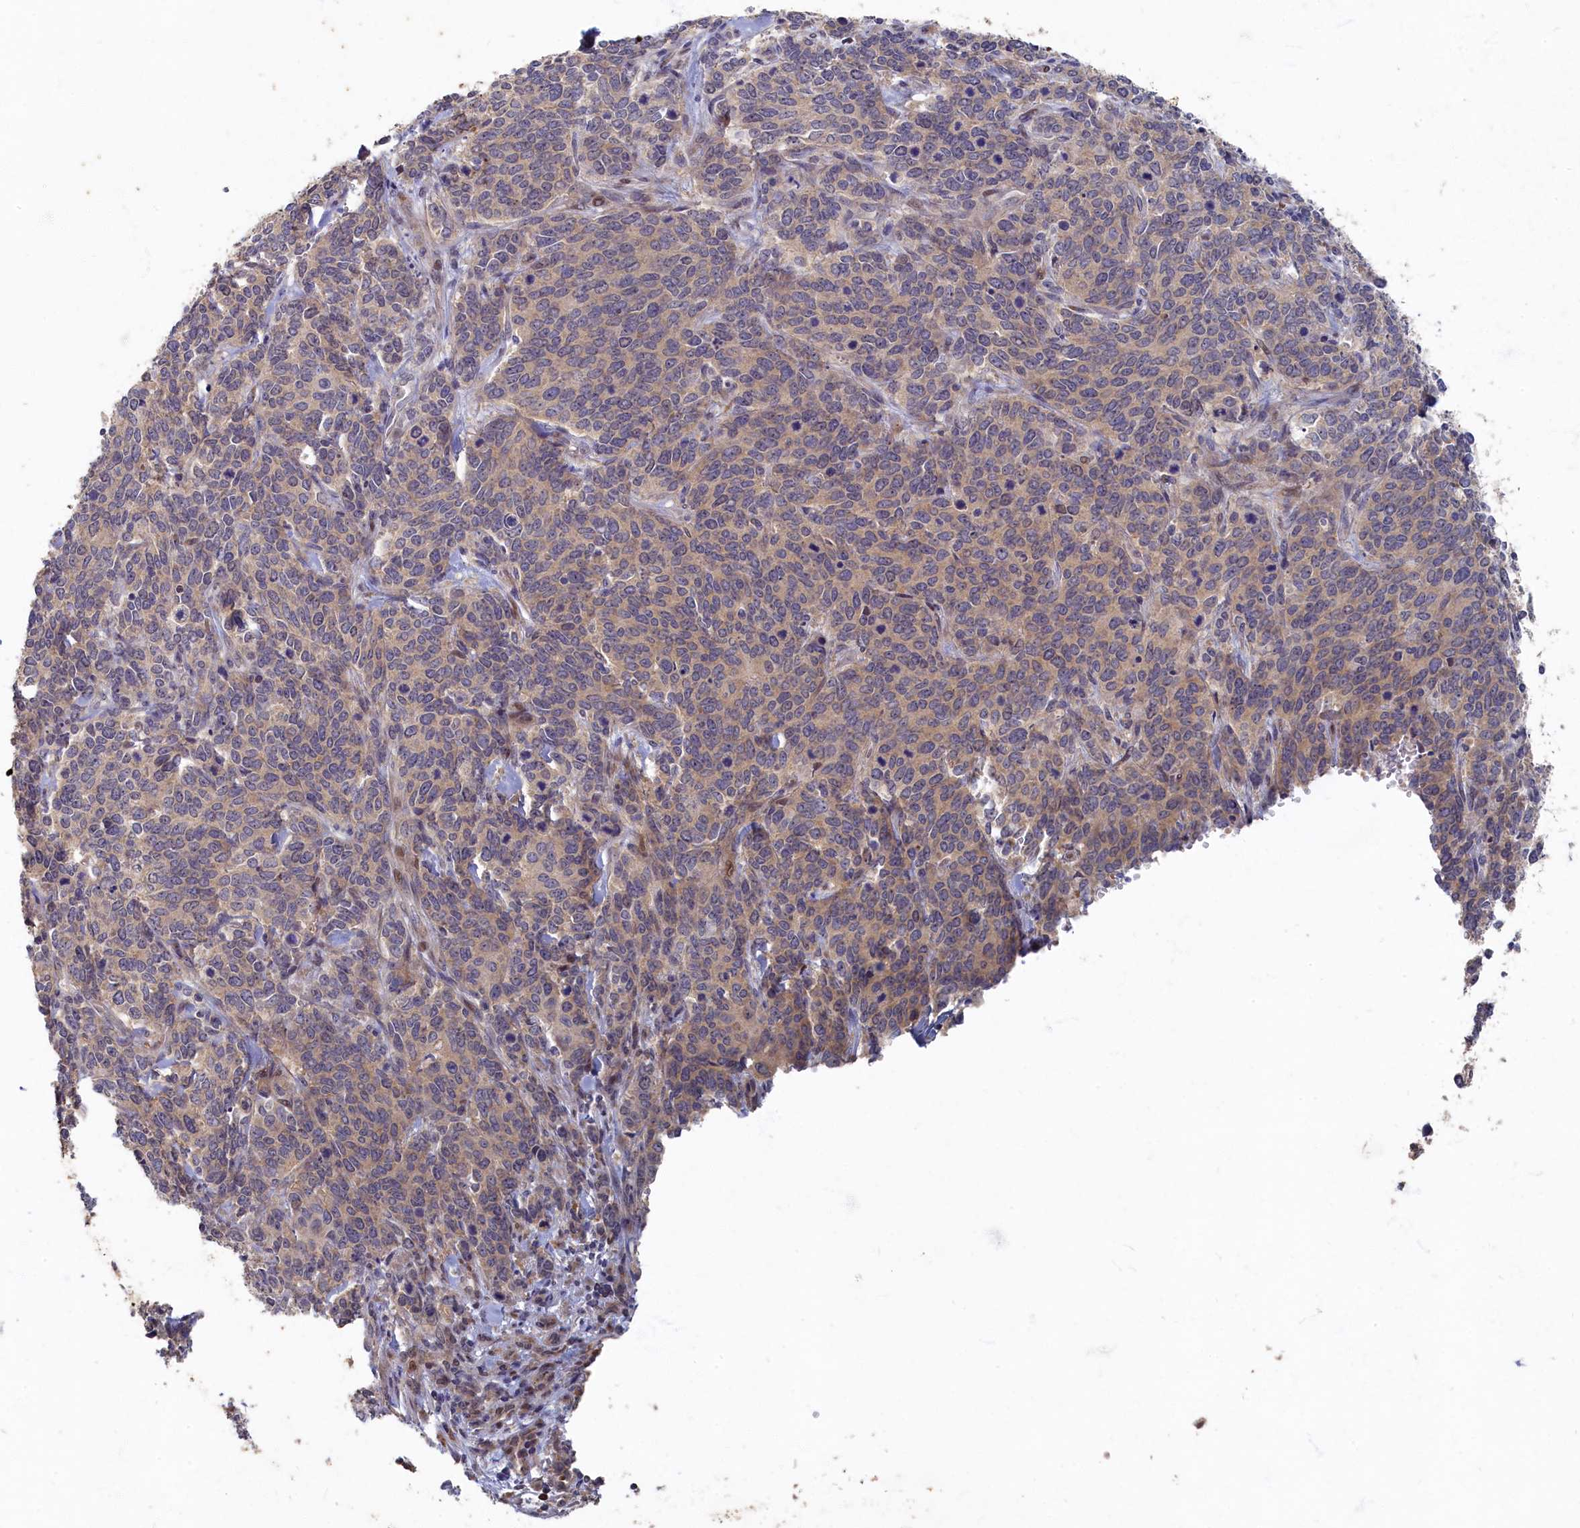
{"staining": {"intensity": "weak", "quantity": "25%-75%", "location": "cytoplasmic/membranous"}, "tissue": "cervical cancer", "cell_type": "Tumor cells", "image_type": "cancer", "snomed": [{"axis": "morphology", "description": "Squamous cell carcinoma, NOS"}, {"axis": "topography", "description": "Cervix"}], "caption": "A low amount of weak cytoplasmic/membranous staining is identified in approximately 25%-75% of tumor cells in cervical cancer (squamous cell carcinoma) tissue.", "gene": "HUNK", "patient": {"sex": "female", "age": 60}}